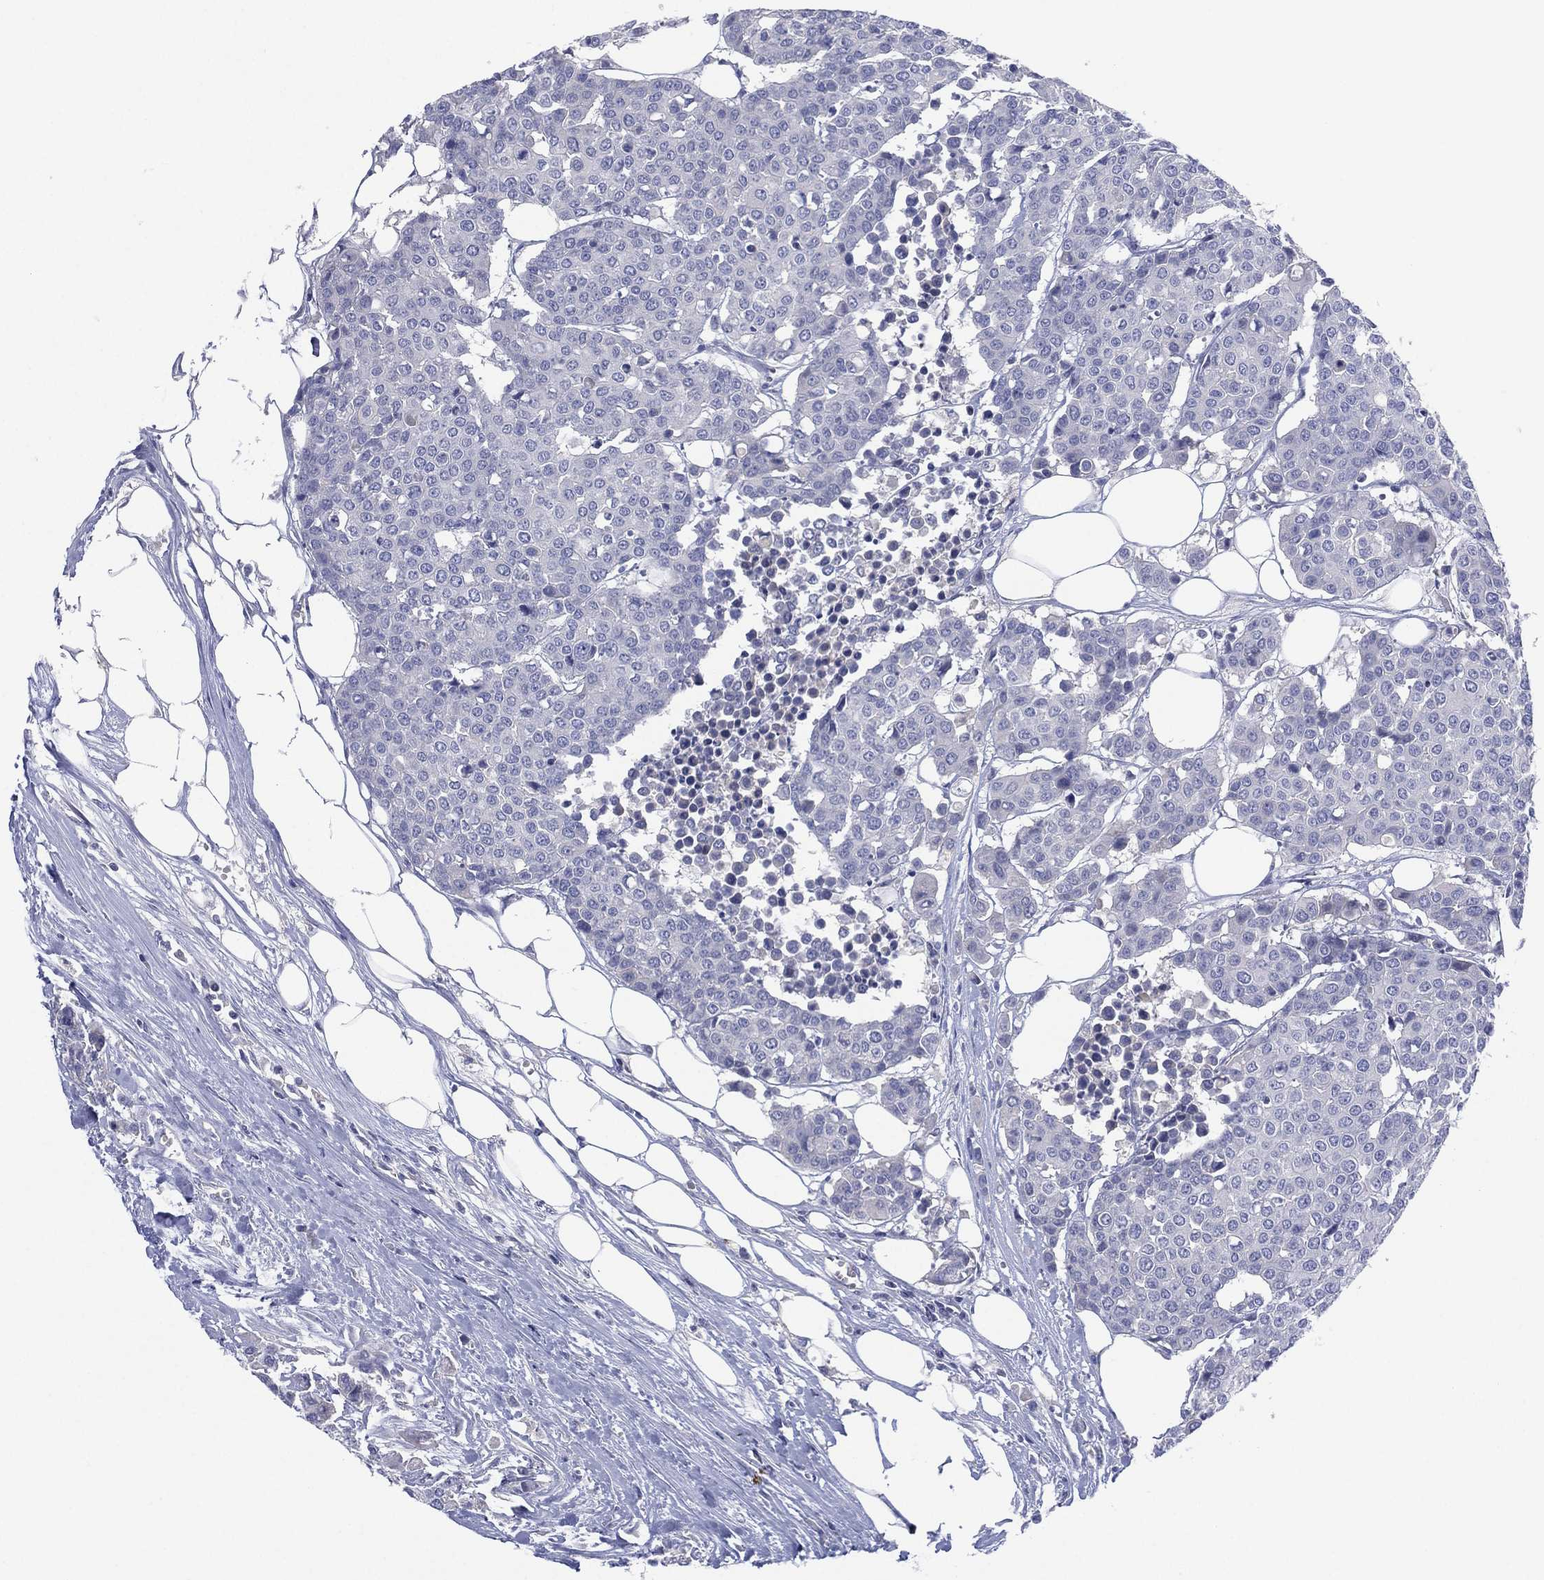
{"staining": {"intensity": "negative", "quantity": "none", "location": "none"}, "tissue": "carcinoid", "cell_type": "Tumor cells", "image_type": "cancer", "snomed": [{"axis": "morphology", "description": "Carcinoid, malignant, NOS"}, {"axis": "topography", "description": "Colon"}], "caption": "This is an immunohistochemistry (IHC) micrograph of human carcinoid (malignant). There is no positivity in tumor cells.", "gene": "CYP2D6", "patient": {"sex": "male", "age": 81}}